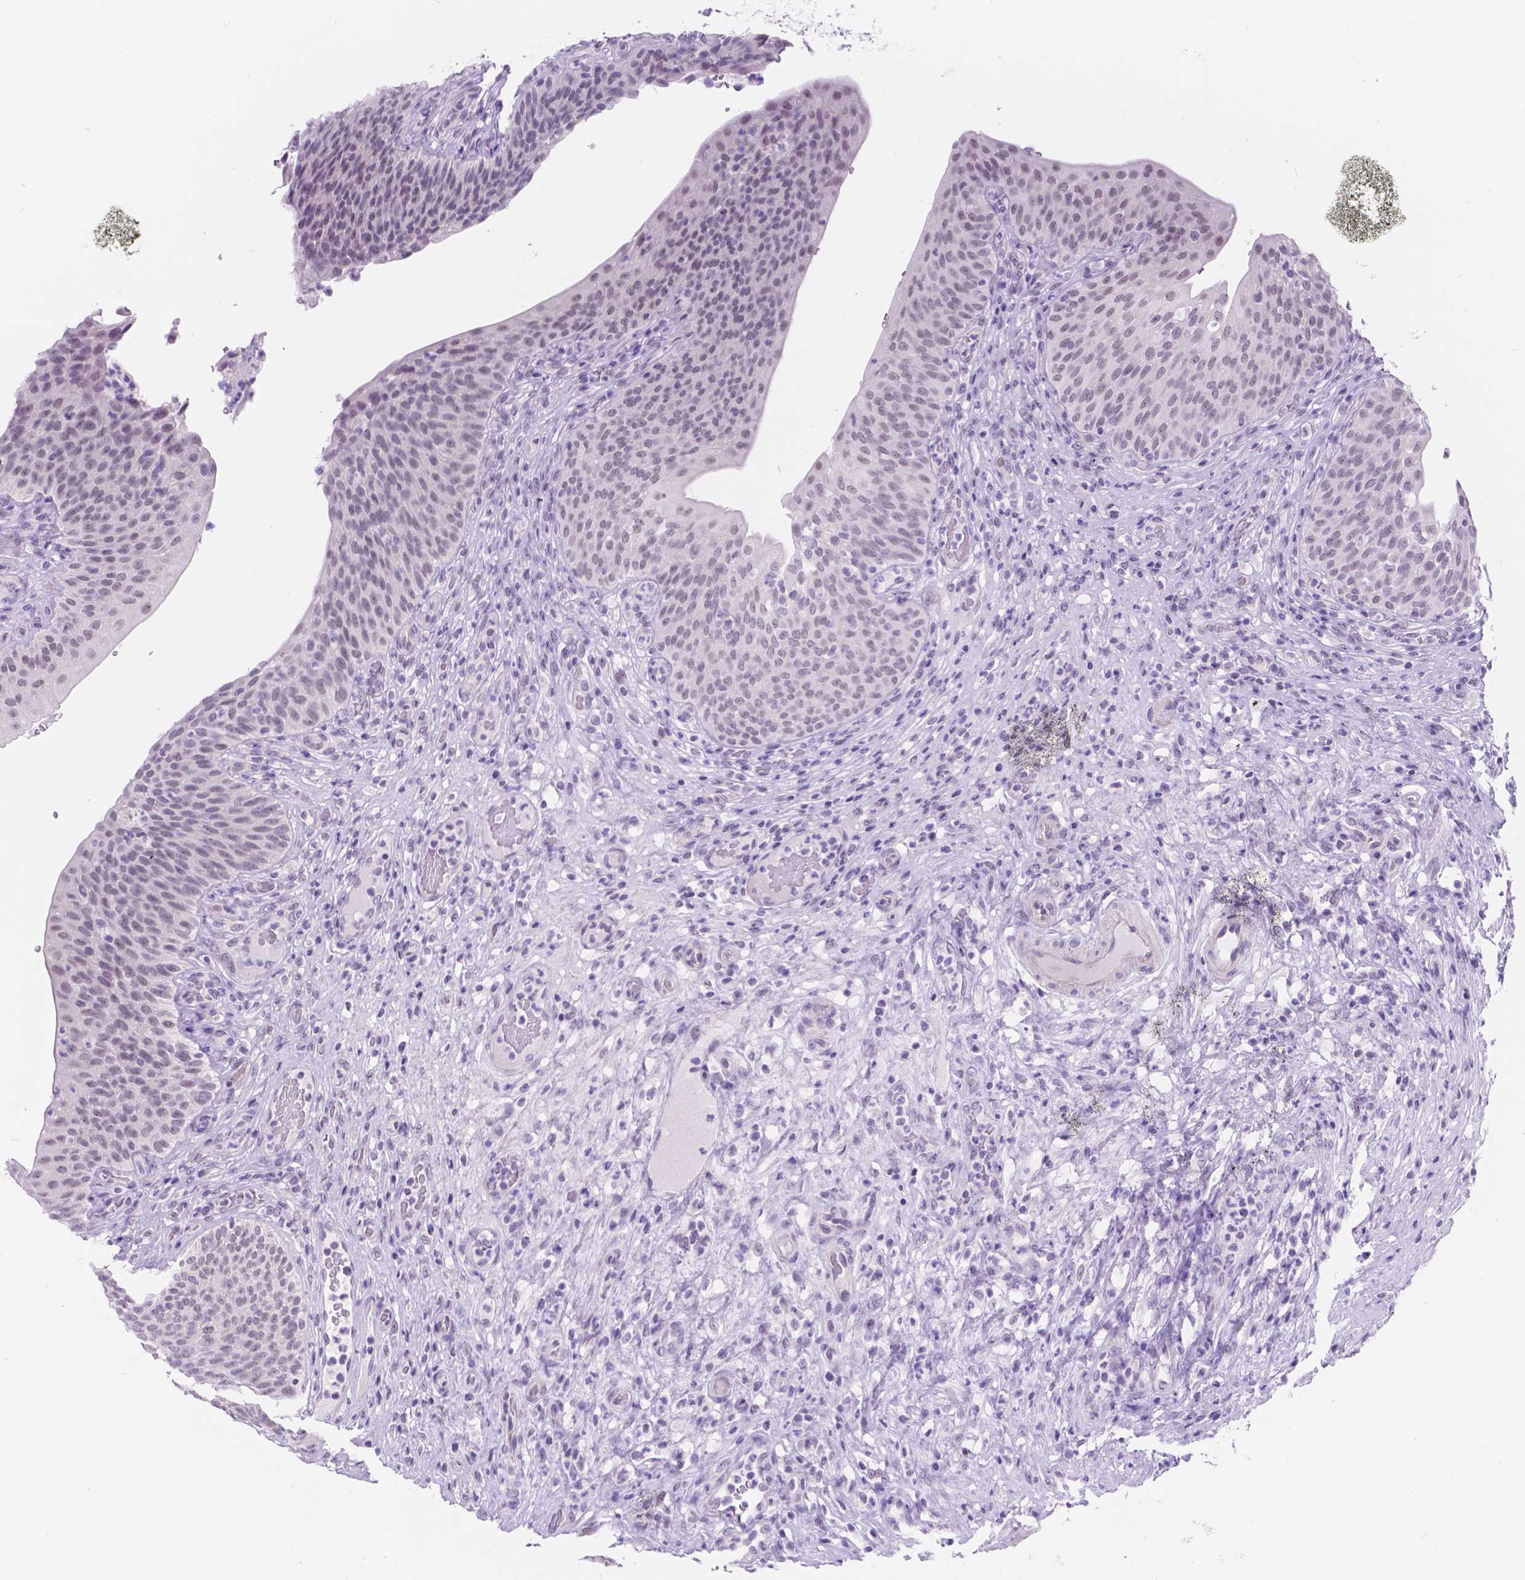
{"staining": {"intensity": "moderate", "quantity": "<25%", "location": "nuclear"}, "tissue": "urinary bladder", "cell_type": "Urothelial cells", "image_type": "normal", "snomed": [{"axis": "morphology", "description": "Normal tissue, NOS"}, {"axis": "topography", "description": "Urinary bladder"}, {"axis": "topography", "description": "Peripheral nerve tissue"}], "caption": "Urothelial cells exhibit low levels of moderate nuclear staining in approximately <25% of cells in unremarkable human urinary bladder.", "gene": "DCC", "patient": {"sex": "male", "age": 66}}